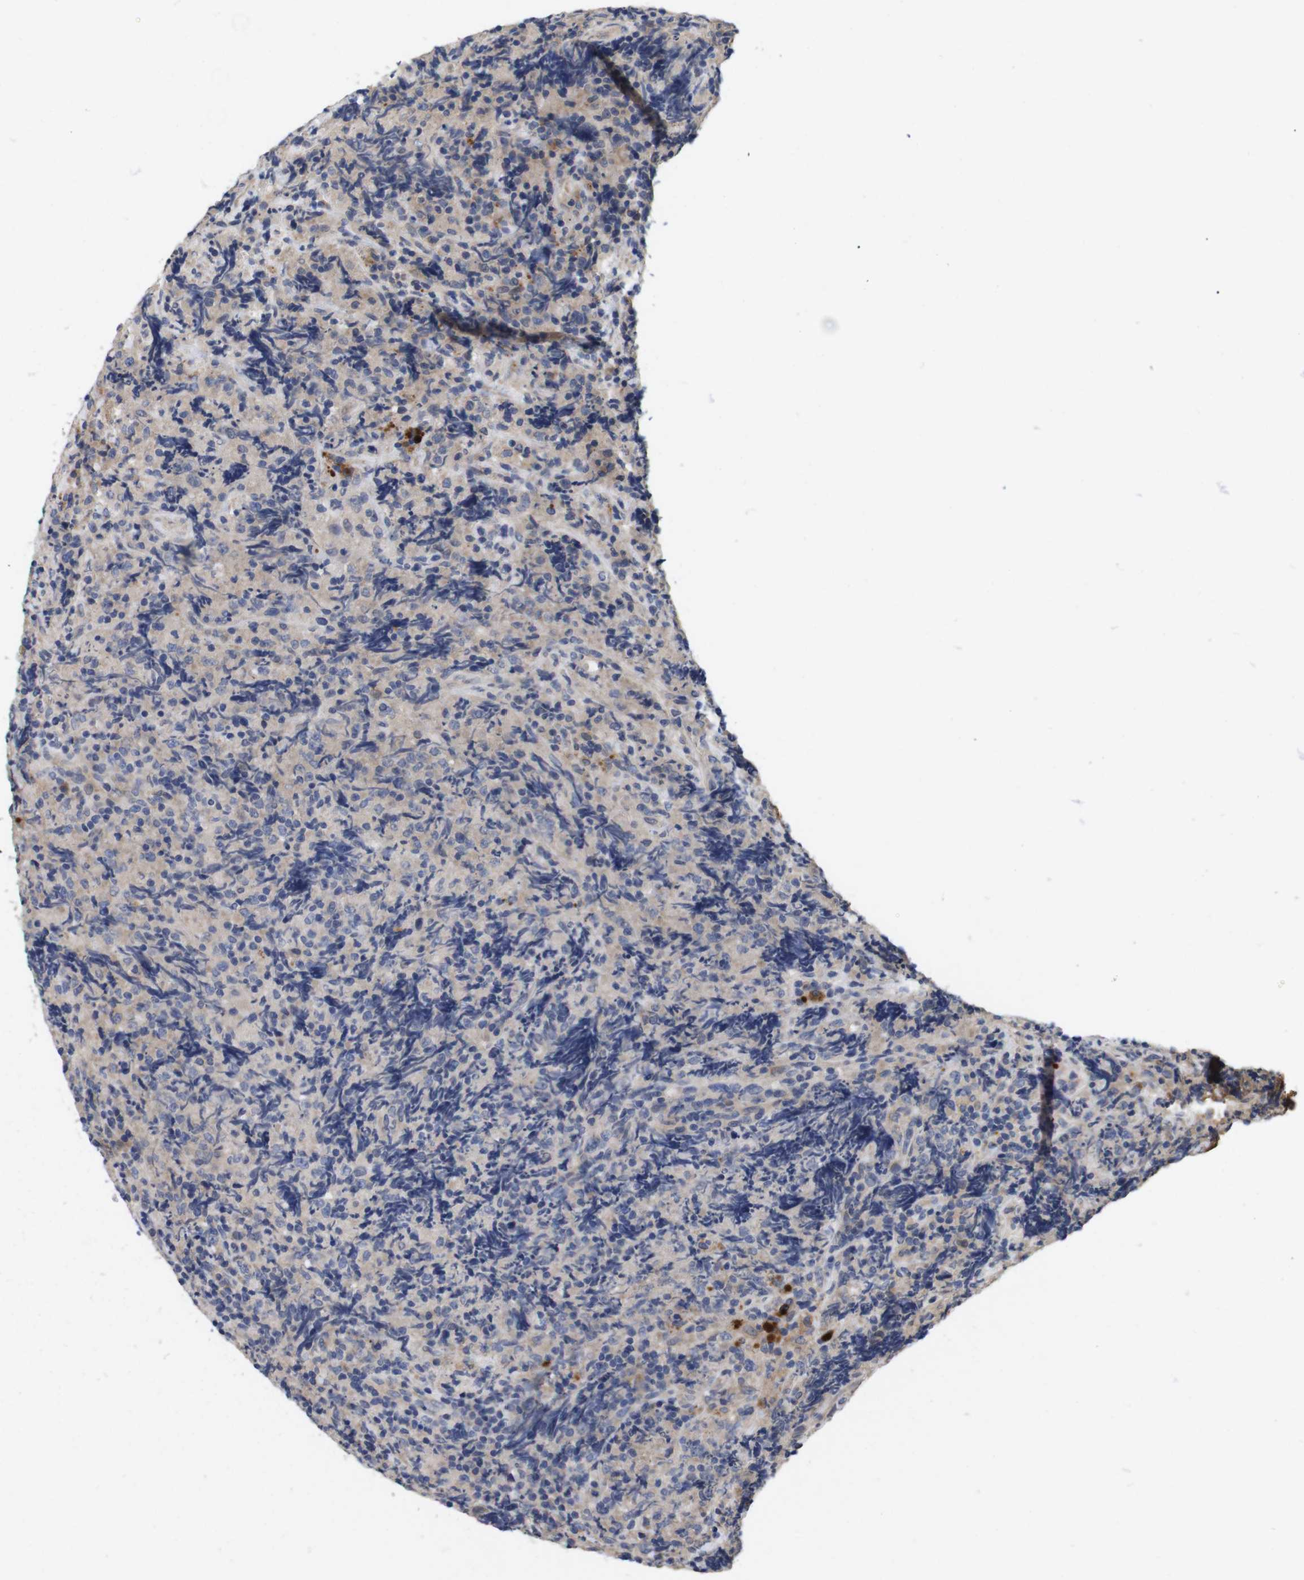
{"staining": {"intensity": "moderate", "quantity": "<25%", "location": "cytoplasmic/membranous"}, "tissue": "lymphoma", "cell_type": "Tumor cells", "image_type": "cancer", "snomed": [{"axis": "morphology", "description": "Malignant lymphoma, non-Hodgkin's type, High grade"}, {"axis": "topography", "description": "Tonsil"}], "caption": "A high-resolution image shows immunohistochemistry (IHC) staining of lymphoma, which exhibits moderate cytoplasmic/membranous staining in about <25% of tumor cells.", "gene": "SPRY3", "patient": {"sex": "female", "age": 36}}